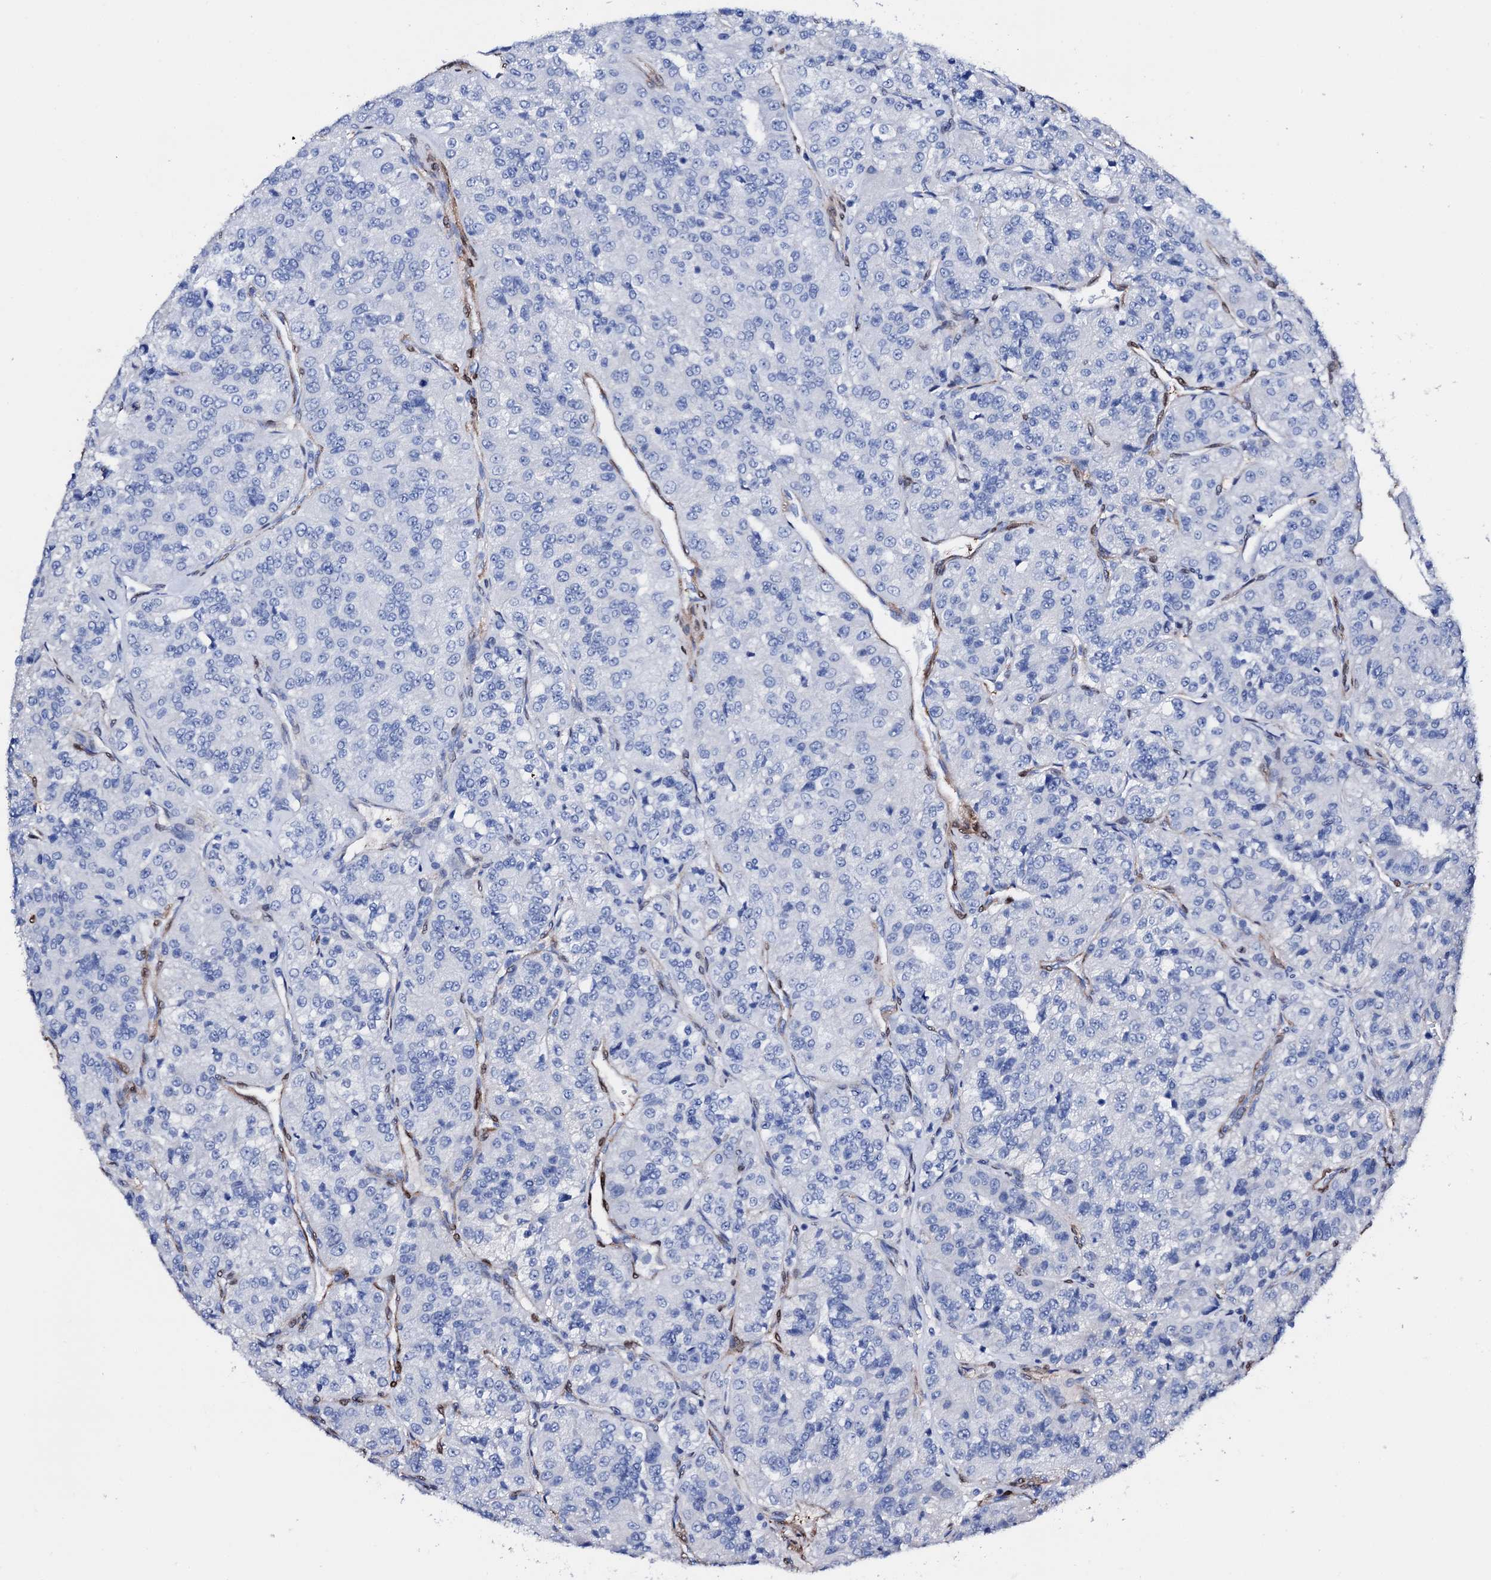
{"staining": {"intensity": "negative", "quantity": "none", "location": "none"}, "tissue": "renal cancer", "cell_type": "Tumor cells", "image_type": "cancer", "snomed": [{"axis": "morphology", "description": "Adenocarcinoma, NOS"}, {"axis": "topography", "description": "Kidney"}], "caption": "Immunohistochemical staining of human adenocarcinoma (renal) shows no significant positivity in tumor cells.", "gene": "NRIP2", "patient": {"sex": "female", "age": 63}}